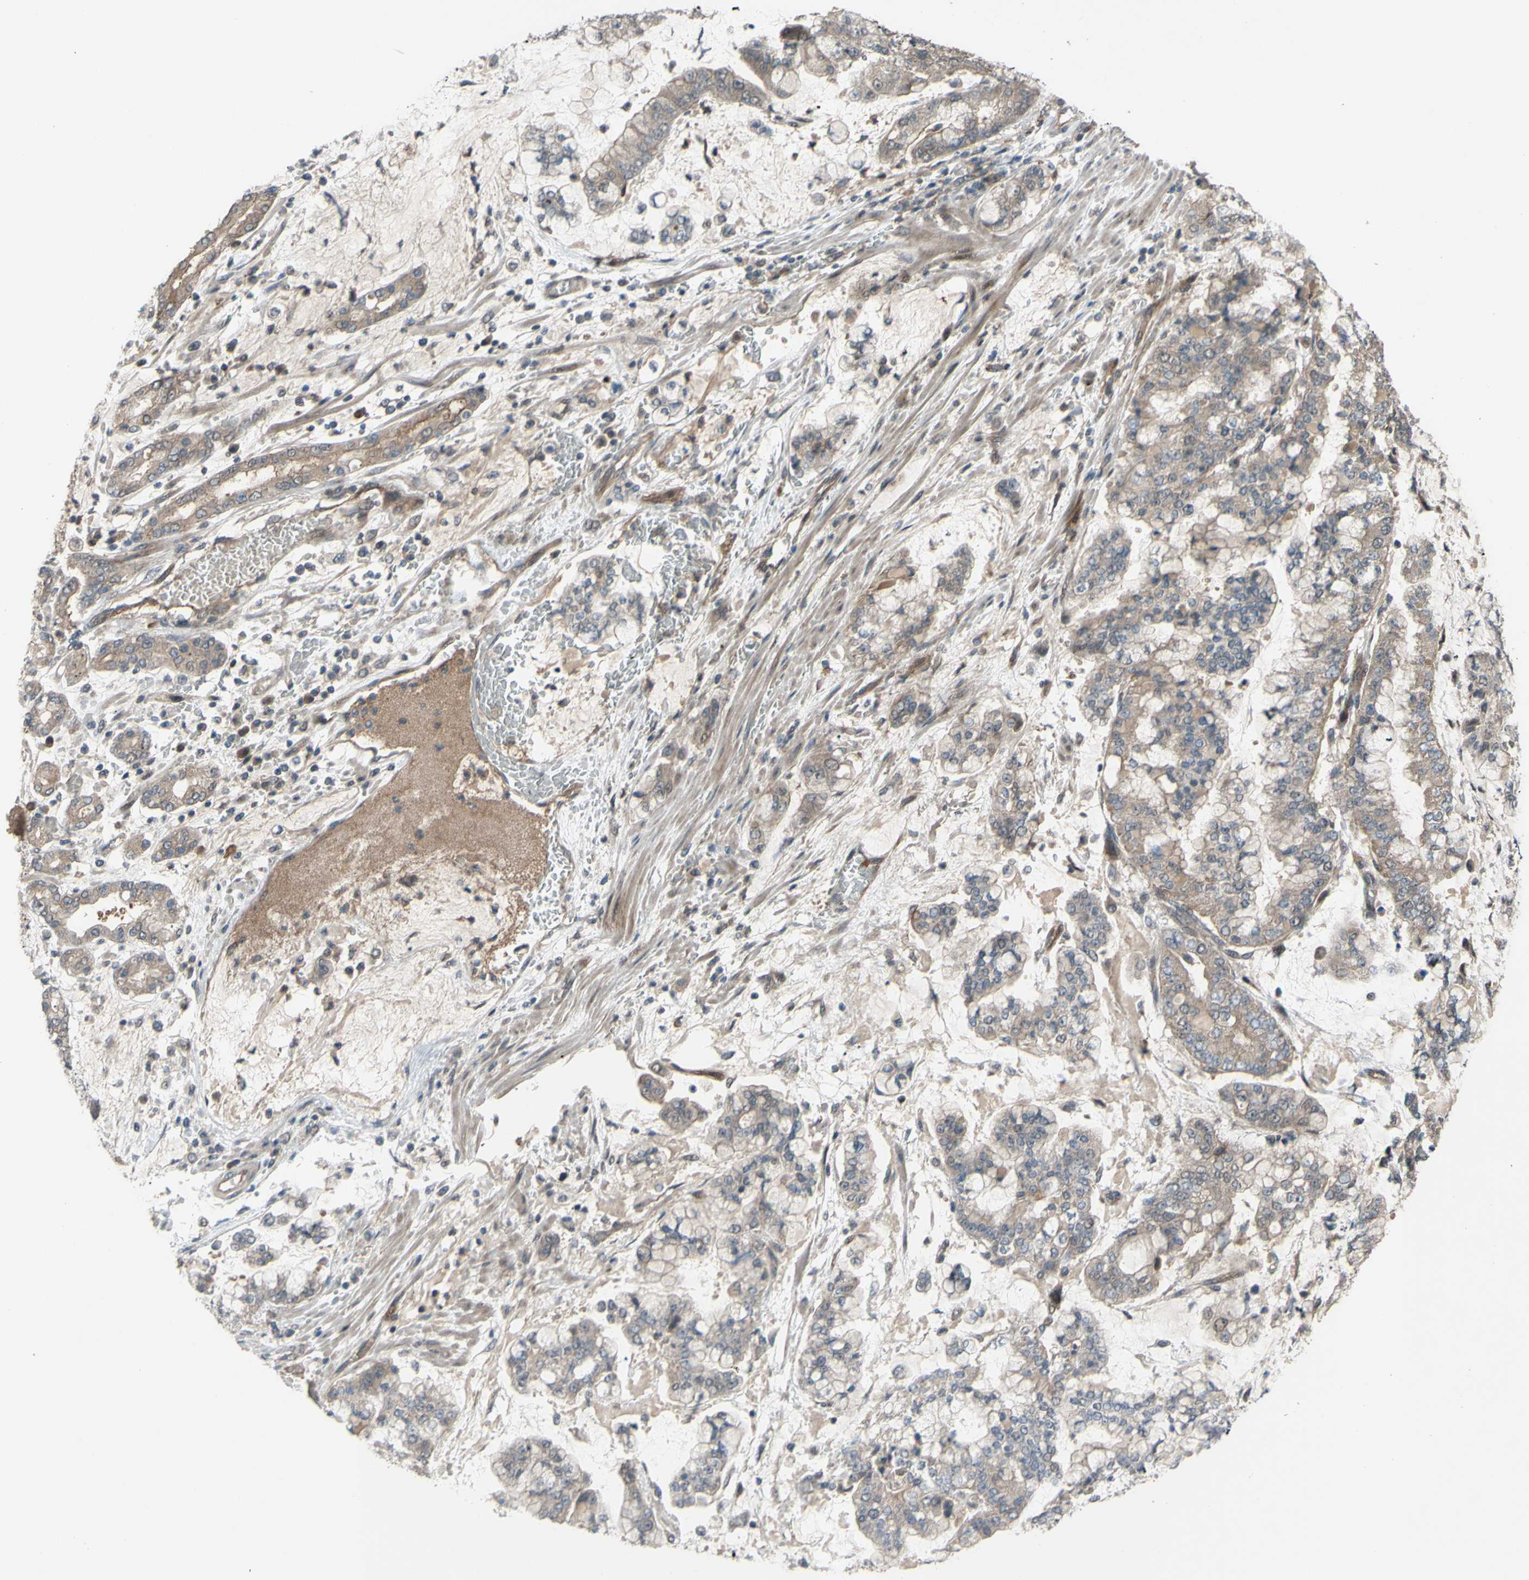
{"staining": {"intensity": "weak", "quantity": ">75%", "location": "cytoplasmic/membranous"}, "tissue": "stomach cancer", "cell_type": "Tumor cells", "image_type": "cancer", "snomed": [{"axis": "morphology", "description": "Normal tissue, NOS"}, {"axis": "morphology", "description": "Adenocarcinoma, NOS"}, {"axis": "topography", "description": "Stomach, upper"}, {"axis": "topography", "description": "Stomach"}], "caption": "Immunohistochemistry image of neoplastic tissue: stomach cancer stained using immunohistochemistry (IHC) reveals low levels of weak protein expression localized specifically in the cytoplasmic/membranous of tumor cells, appearing as a cytoplasmic/membranous brown color.", "gene": "SHROOM4", "patient": {"sex": "male", "age": 76}}